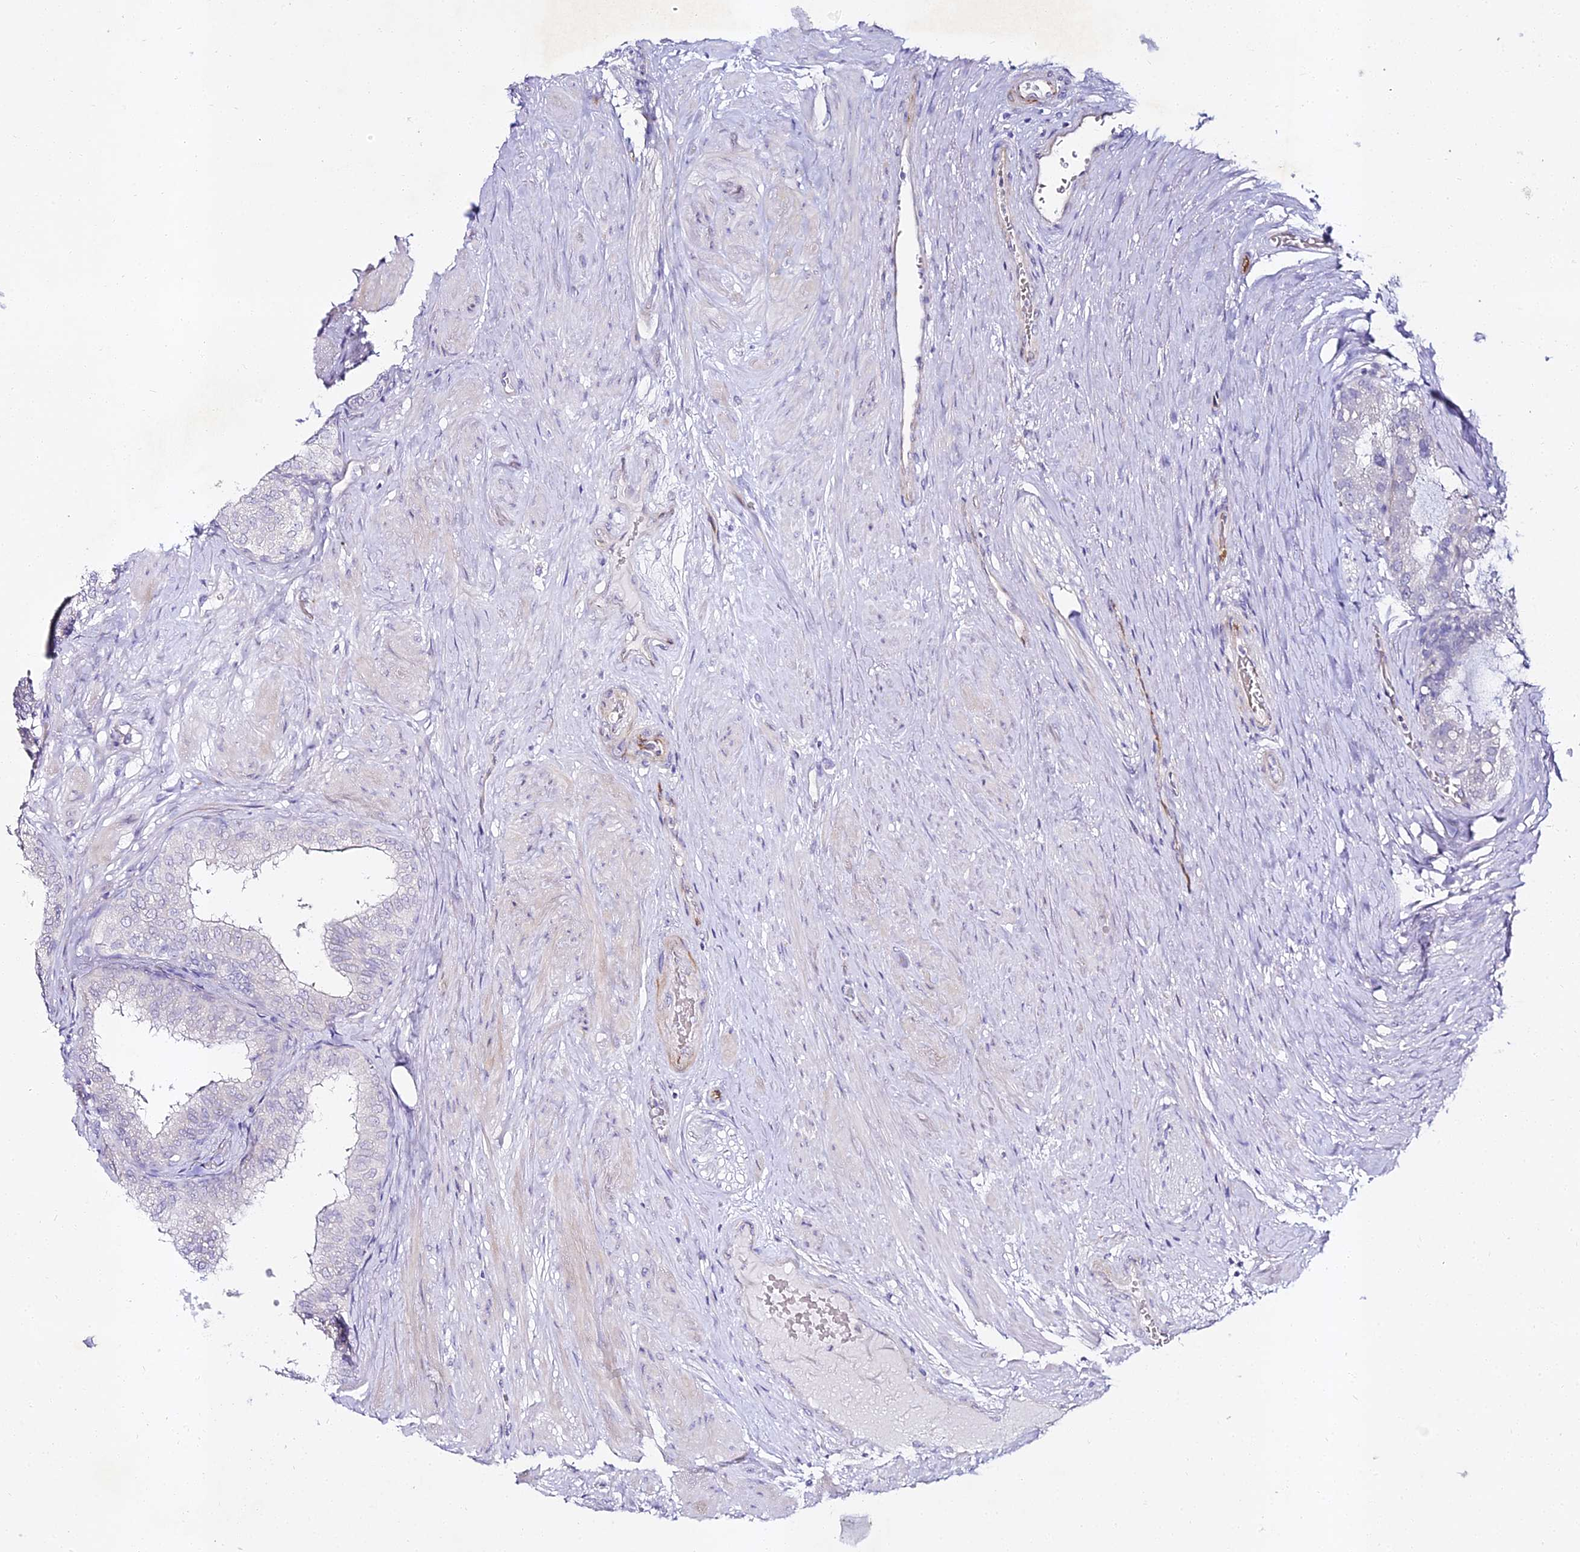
{"staining": {"intensity": "negative", "quantity": "none", "location": "none"}, "tissue": "prostate", "cell_type": "Glandular cells", "image_type": "normal", "snomed": [{"axis": "morphology", "description": "Normal tissue, NOS"}, {"axis": "topography", "description": "Prostate"}], "caption": "A high-resolution micrograph shows IHC staining of unremarkable prostate, which exhibits no significant positivity in glandular cells.", "gene": "ALPG", "patient": {"sex": "male", "age": 60}}